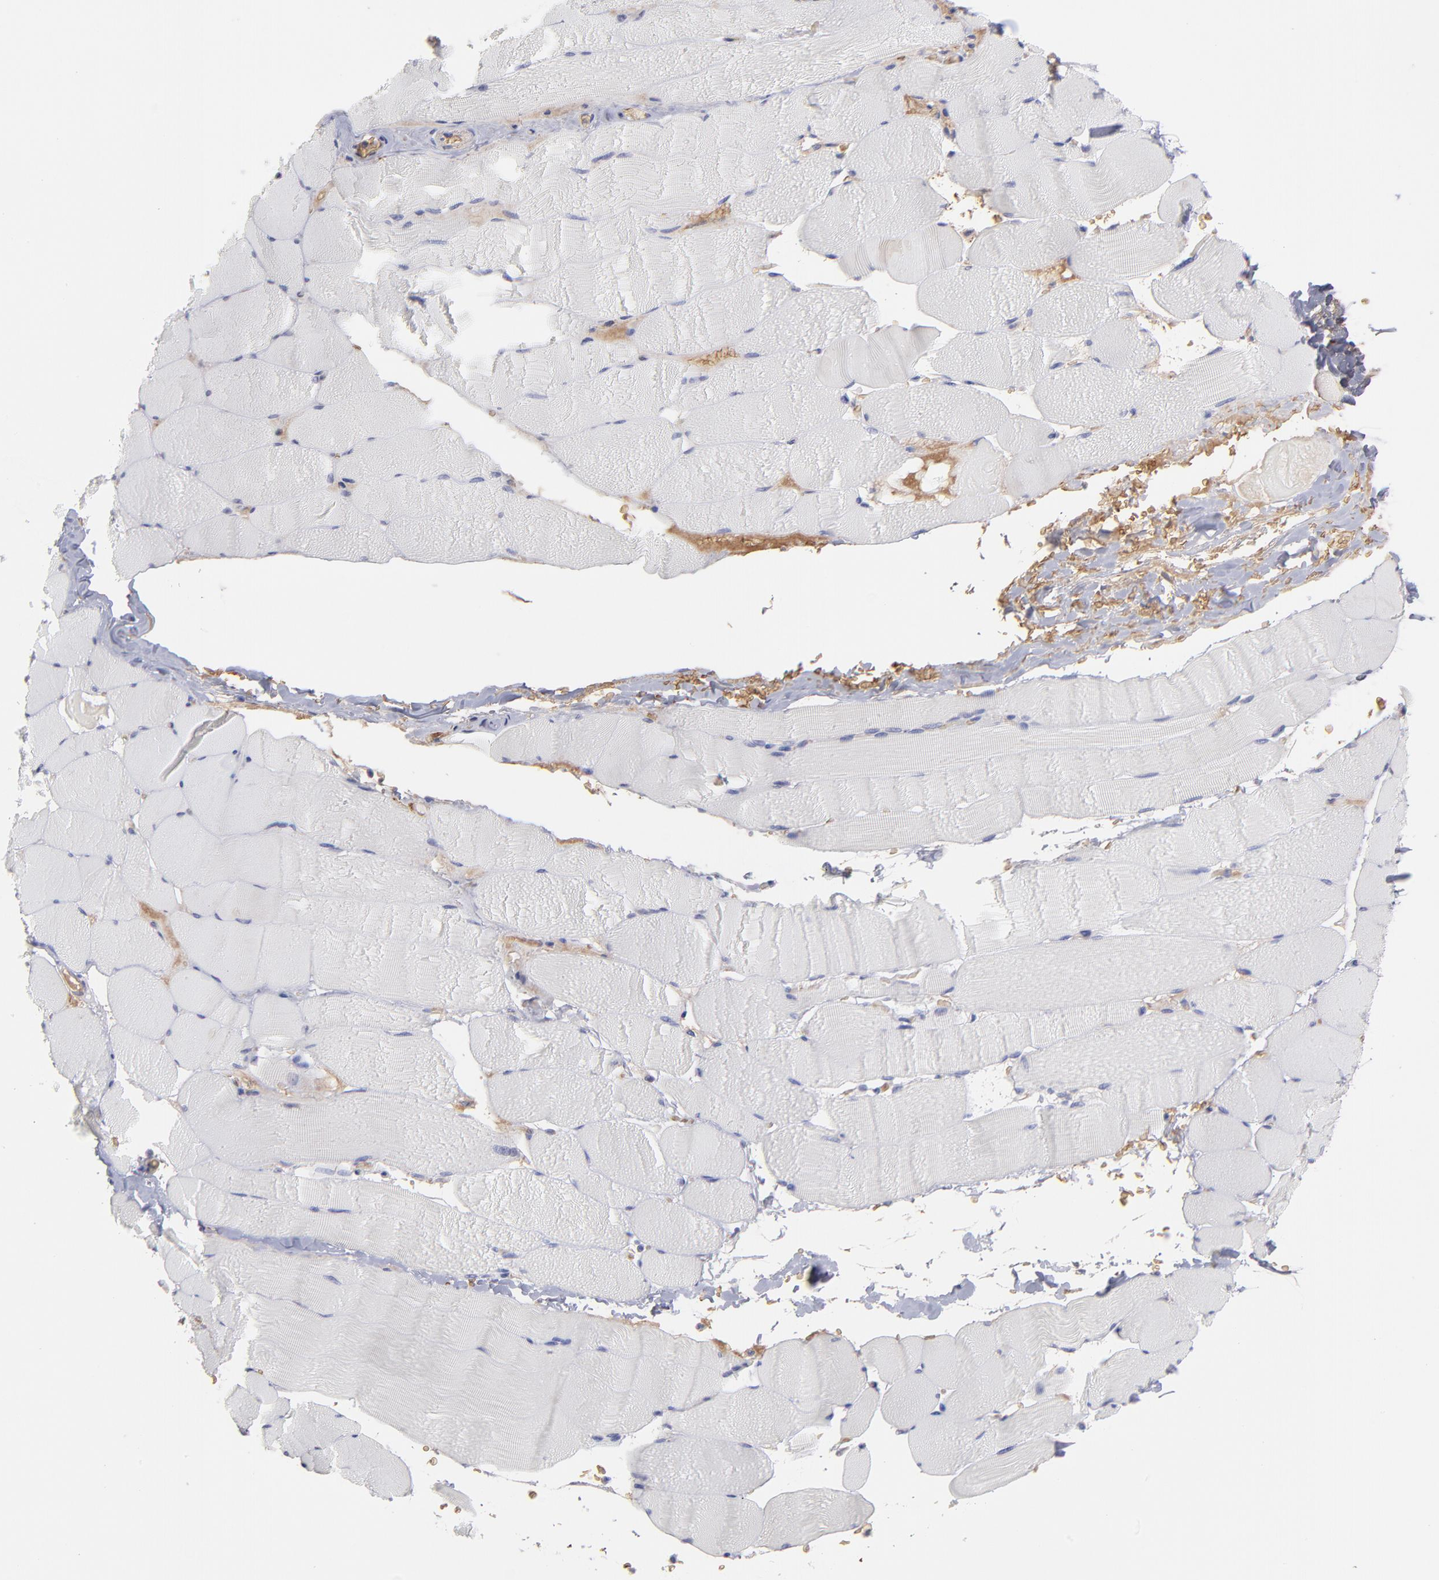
{"staining": {"intensity": "negative", "quantity": "none", "location": "none"}, "tissue": "skeletal muscle", "cell_type": "Myocytes", "image_type": "normal", "snomed": [{"axis": "morphology", "description": "Normal tissue, NOS"}, {"axis": "topography", "description": "Skeletal muscle"}], "caption": "Immunohistochemistry micrograph of normal skeletal muscle: human skeletal muscle stained with DAB (3,3'-diaminobenzidine) reveals no significant protein positivity in myocytes.", "gene": "F13B", "patient": {"sex": "male", "age": 62}}